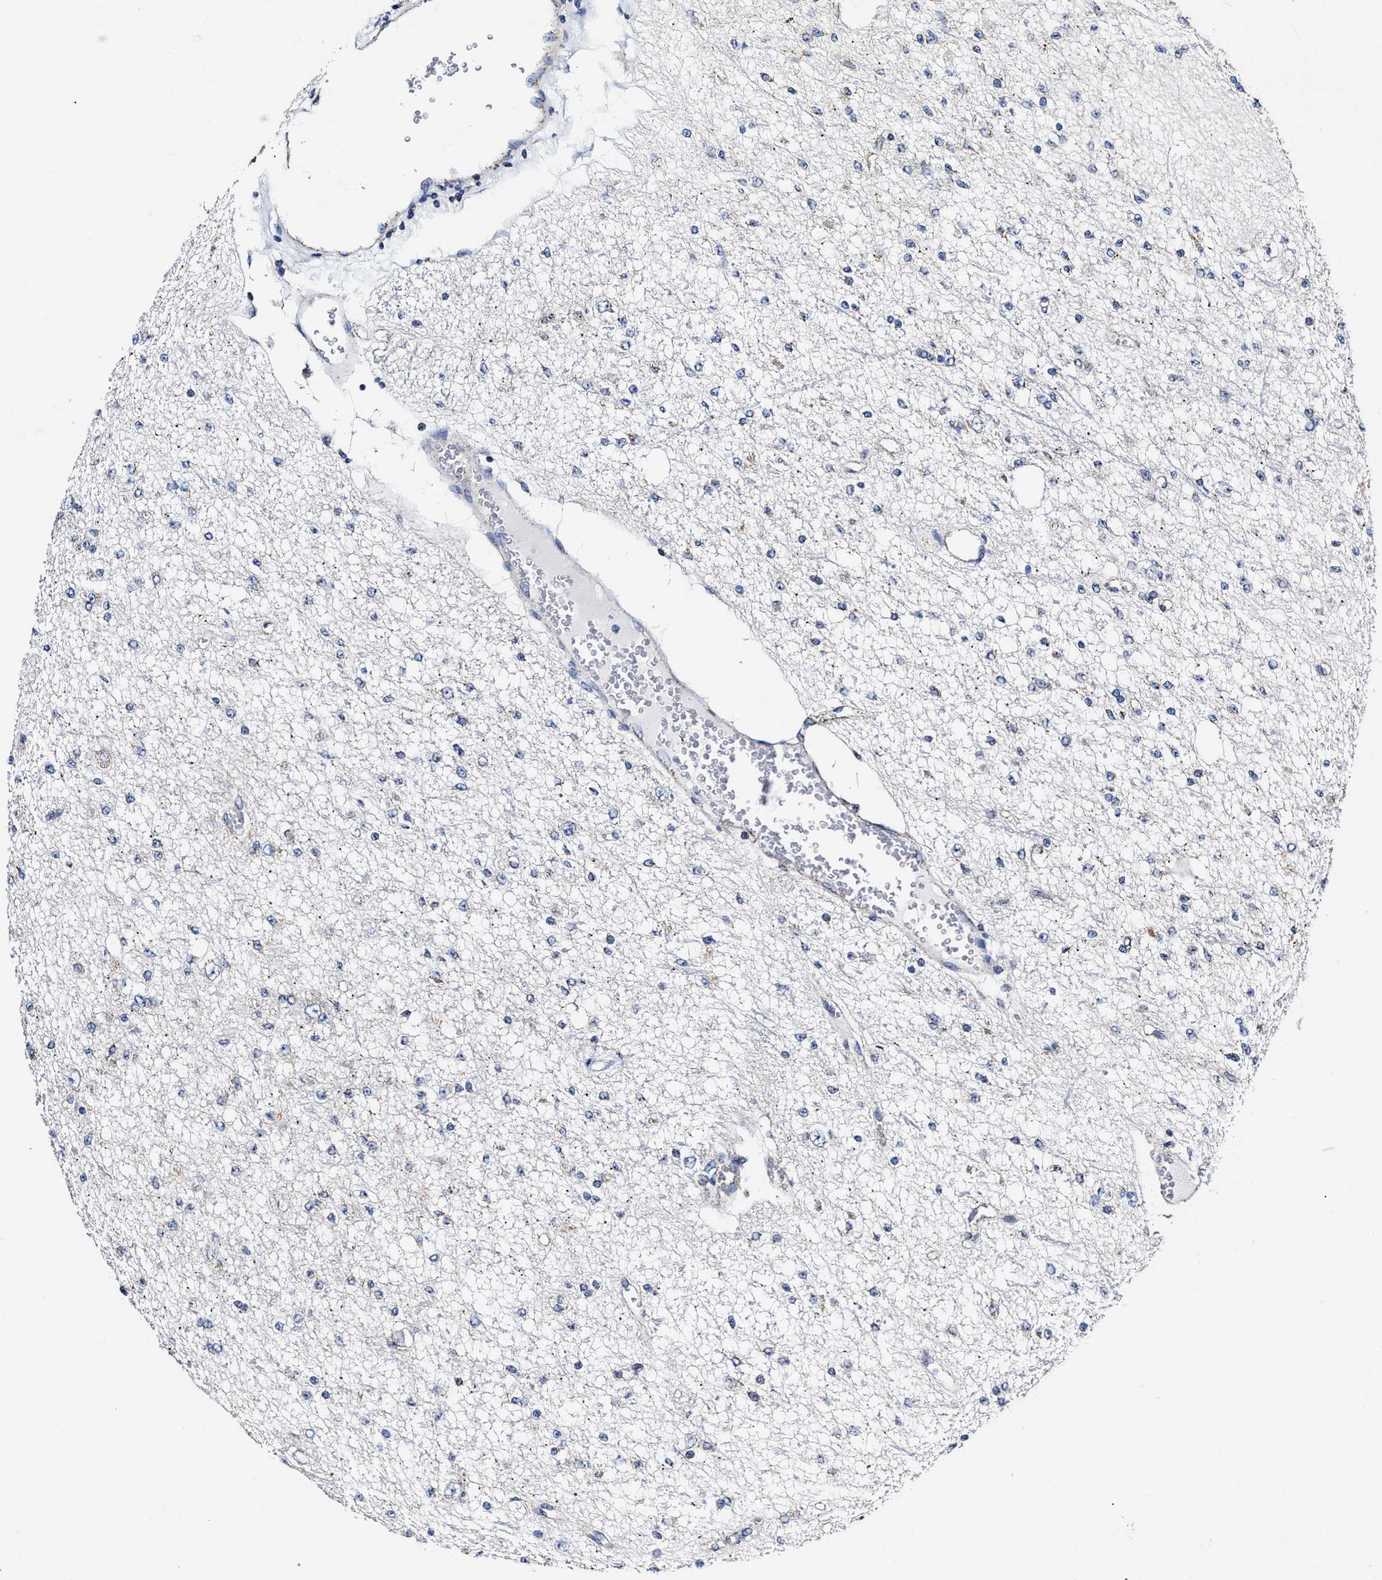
{"staining": {"intensity": "negative", "quantity": "none", "location": "none"}, "tissue": "glioma", "cell_type": "Tumor cells", "image_type": "cancer", "snomed": [{"axis": "morphology", "description": "Glioma, malignant, Low grade"}, {"axis": "topography", "description": "Brain"}], "caption": "Tumor cells show no significant protein expression in glioma.", "gene": "HINT2", "patient": {"sex": "male", "age": 38}}